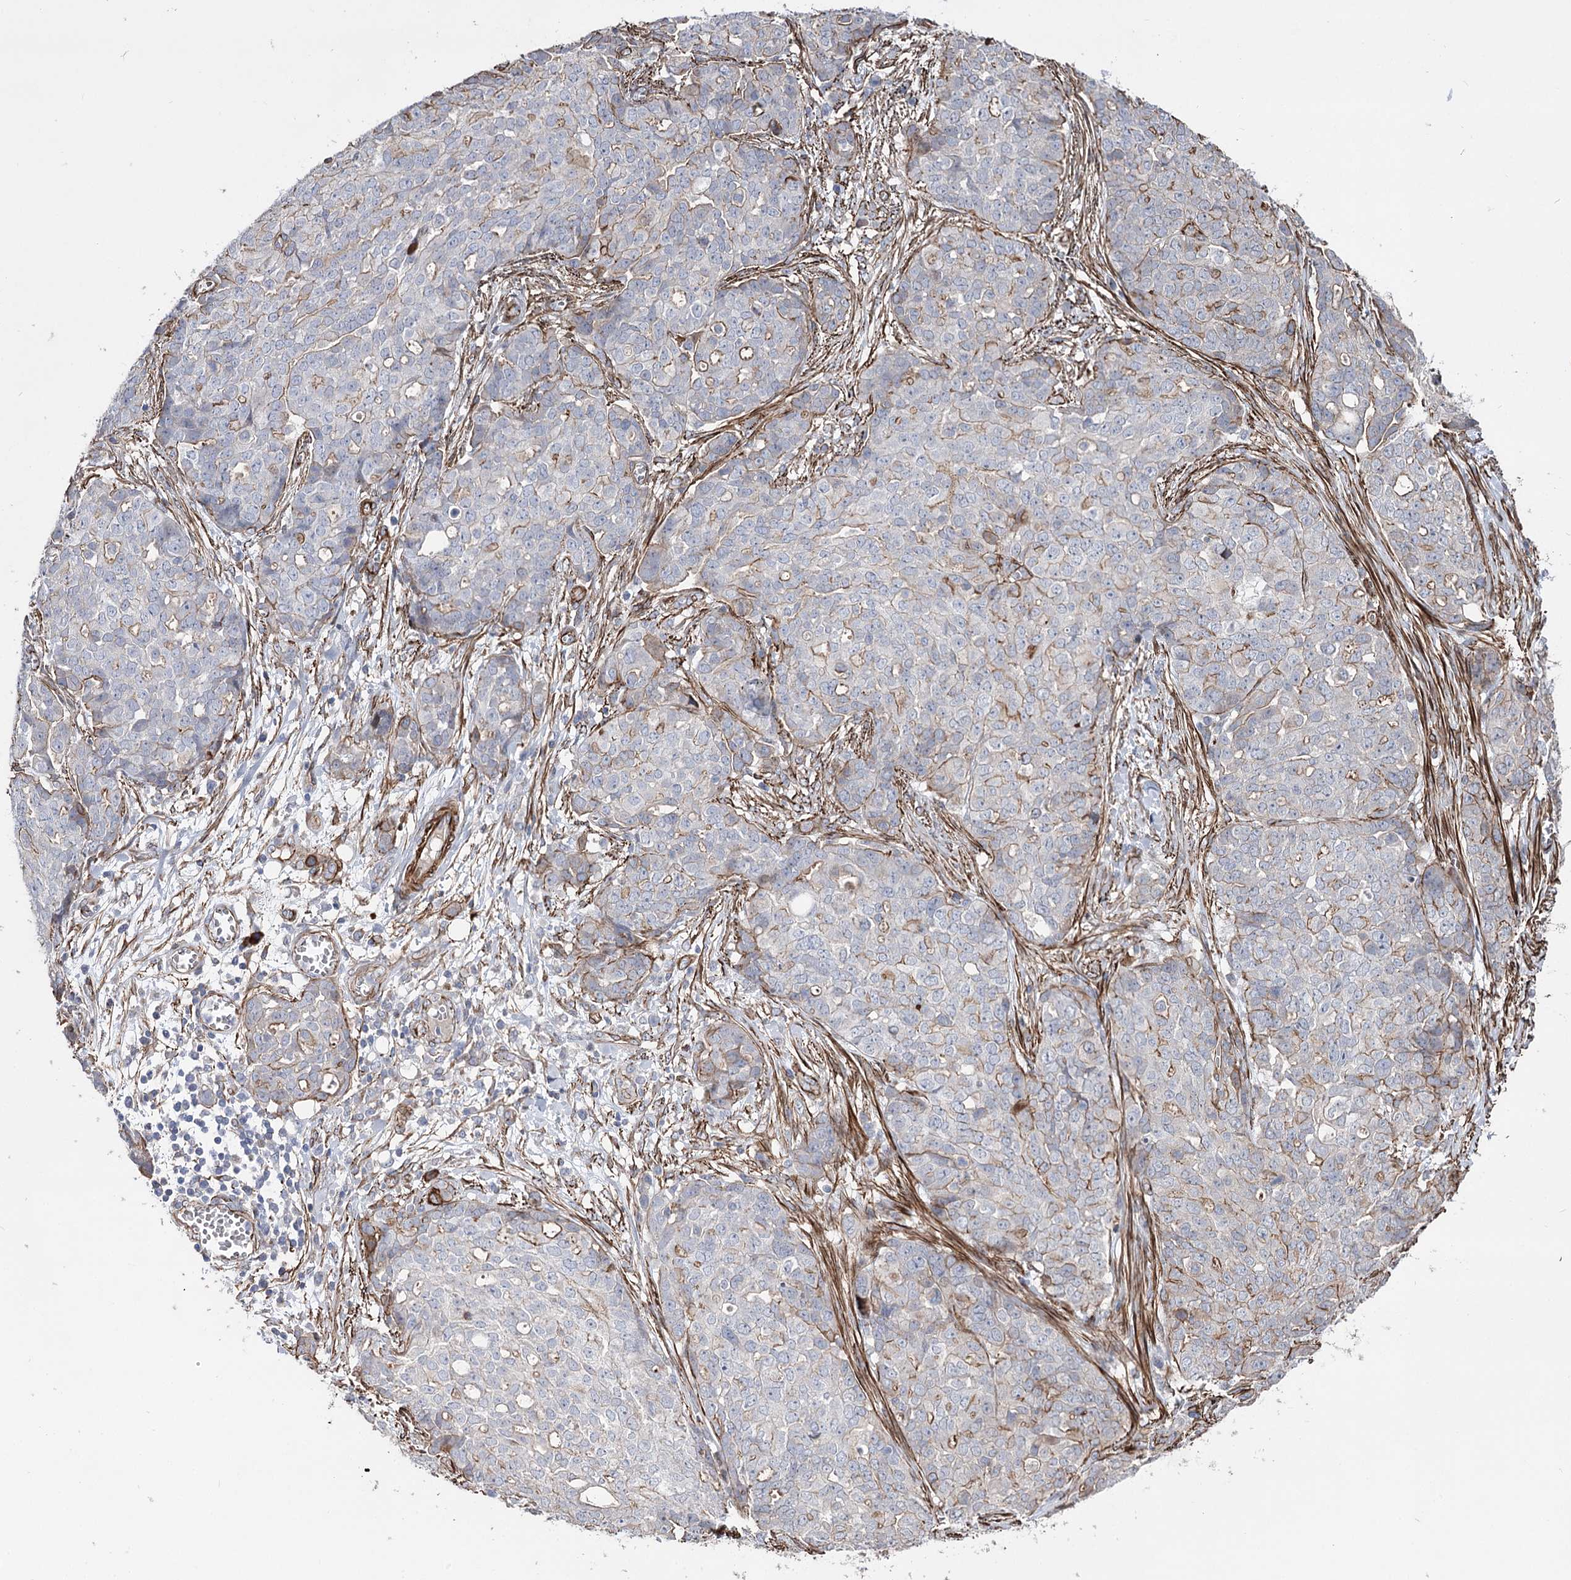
{"staining": {"intensity": "moderate", "quantity": "<25%", "location": "cytoplasmic/membranous"}, "tissue": "ovarian cancer", "cell_type": "Tumor cells", "image_type": "cancer", "snomed": [{"axis": "morphology", "description": "Cystadenocarcinoma, serous, NOS"}, {"axis": "topography", "description": "Soft tissue"}, {"axis": "topography", "description": "Ovary"}], "caption": "Immunohistochemistry photomicrograph of human ovarian serous cystadenocarcinoma stained for a protein (brown), which reveals low levels of moderate cytoplasmic/membranous expression in about <25% of tumor cells.", "gene": "ARHGAP20", "patient": {"sex": "female", "age": 57}}